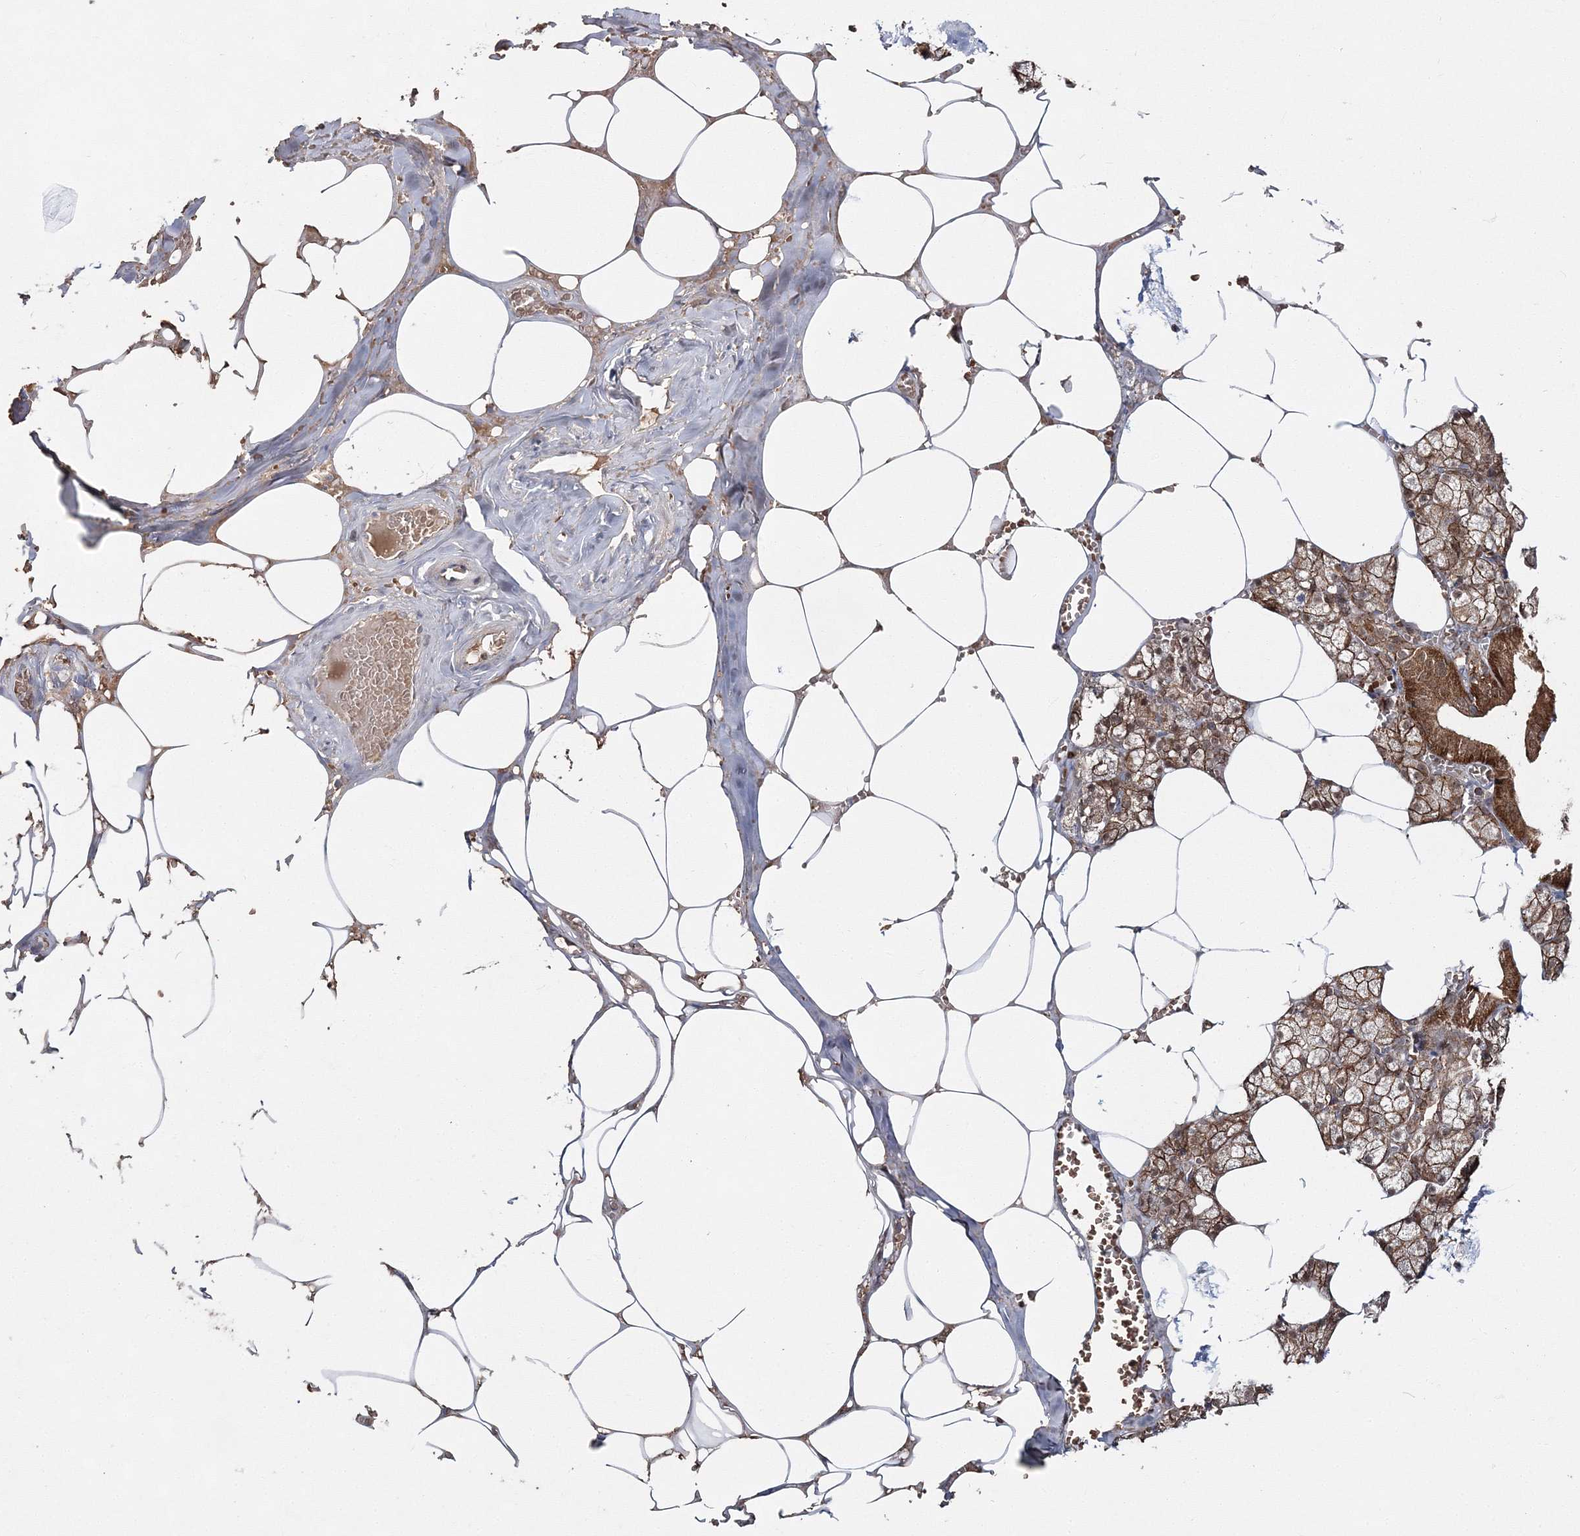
{"staining": {"intensity": "strong", "quantity": ">75%", "location": "cytoplasmic/membranous"}, "tissue": "salivary gland", "cell_type": "Glandular cells", "image_type": "normal", "snomed": [{"axis": "morphology", "description": "Normal tissue, NOS"}, {"axis": "topography", "description": "Salivary gland"}], "caption": "A histopathology image of human salivary gland stained for a protein shows strong cytoplasmic/membranous brown staining in glandular cells. Using DAB (brown) and hematoxylin (blue) stains, captured at high magnification using brightfield microscopy.", "gene": "PCBD2", "patient": {"sex": "male", "age": 62}}